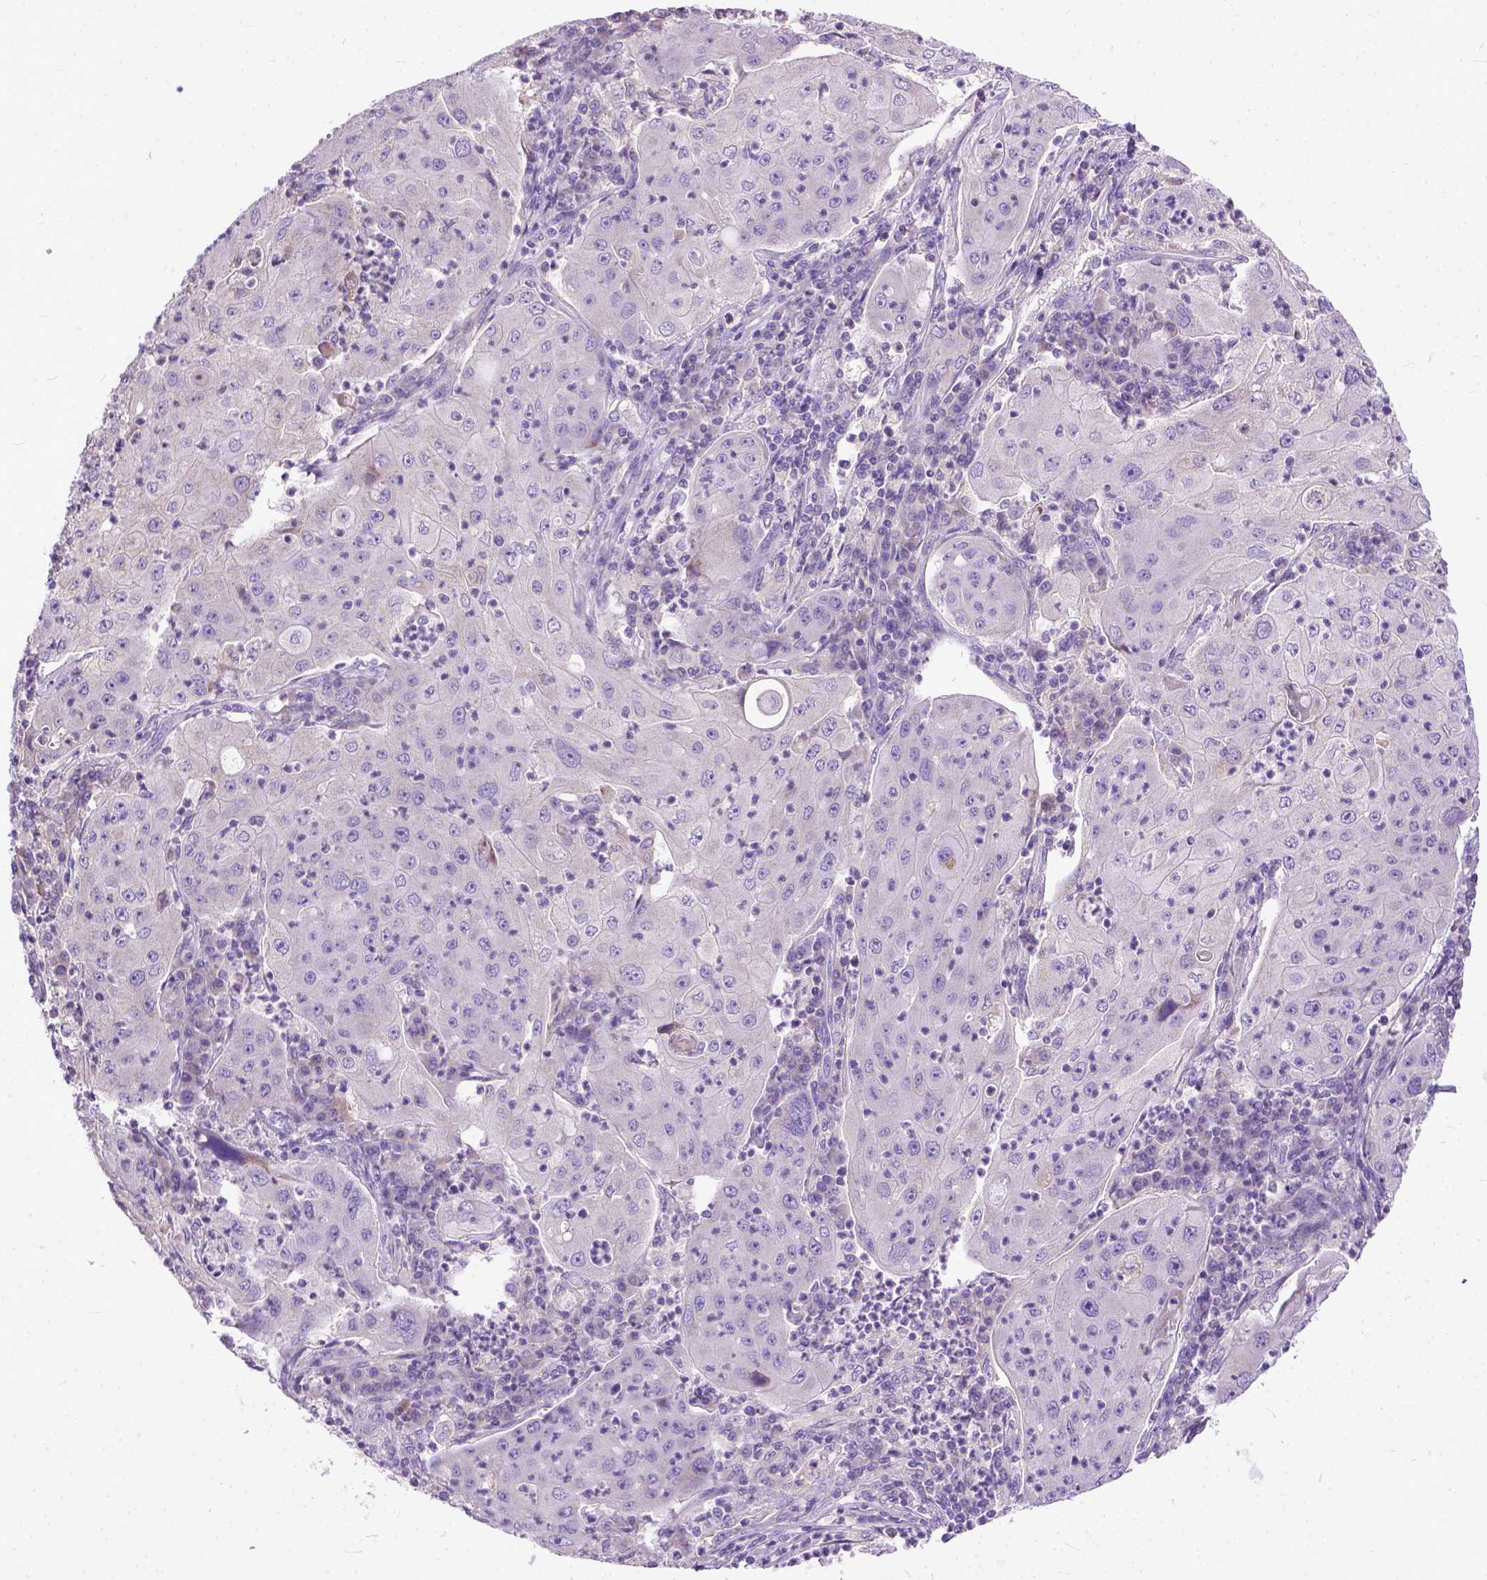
{"staining": {"intensity": "negative", "quantity": "none", "location": "none"}, "tissue": "lung cancer", "cell_type": "Tumor cells", "image_type": "cancer", "snomed": [{"axis": "morphology", "description": "Squamous cell carcinoma, NOS"}, {"axis": "topography", "description": "Lung"}], "caption": "Immunohistochemistry (IHC) micrograph of squamous cell carcinoma (lung) stained for a protein (brown), which displays no expression in tumor cells.", "gene": "PLK5", "patient": {"sex": "female", "age": 59}}